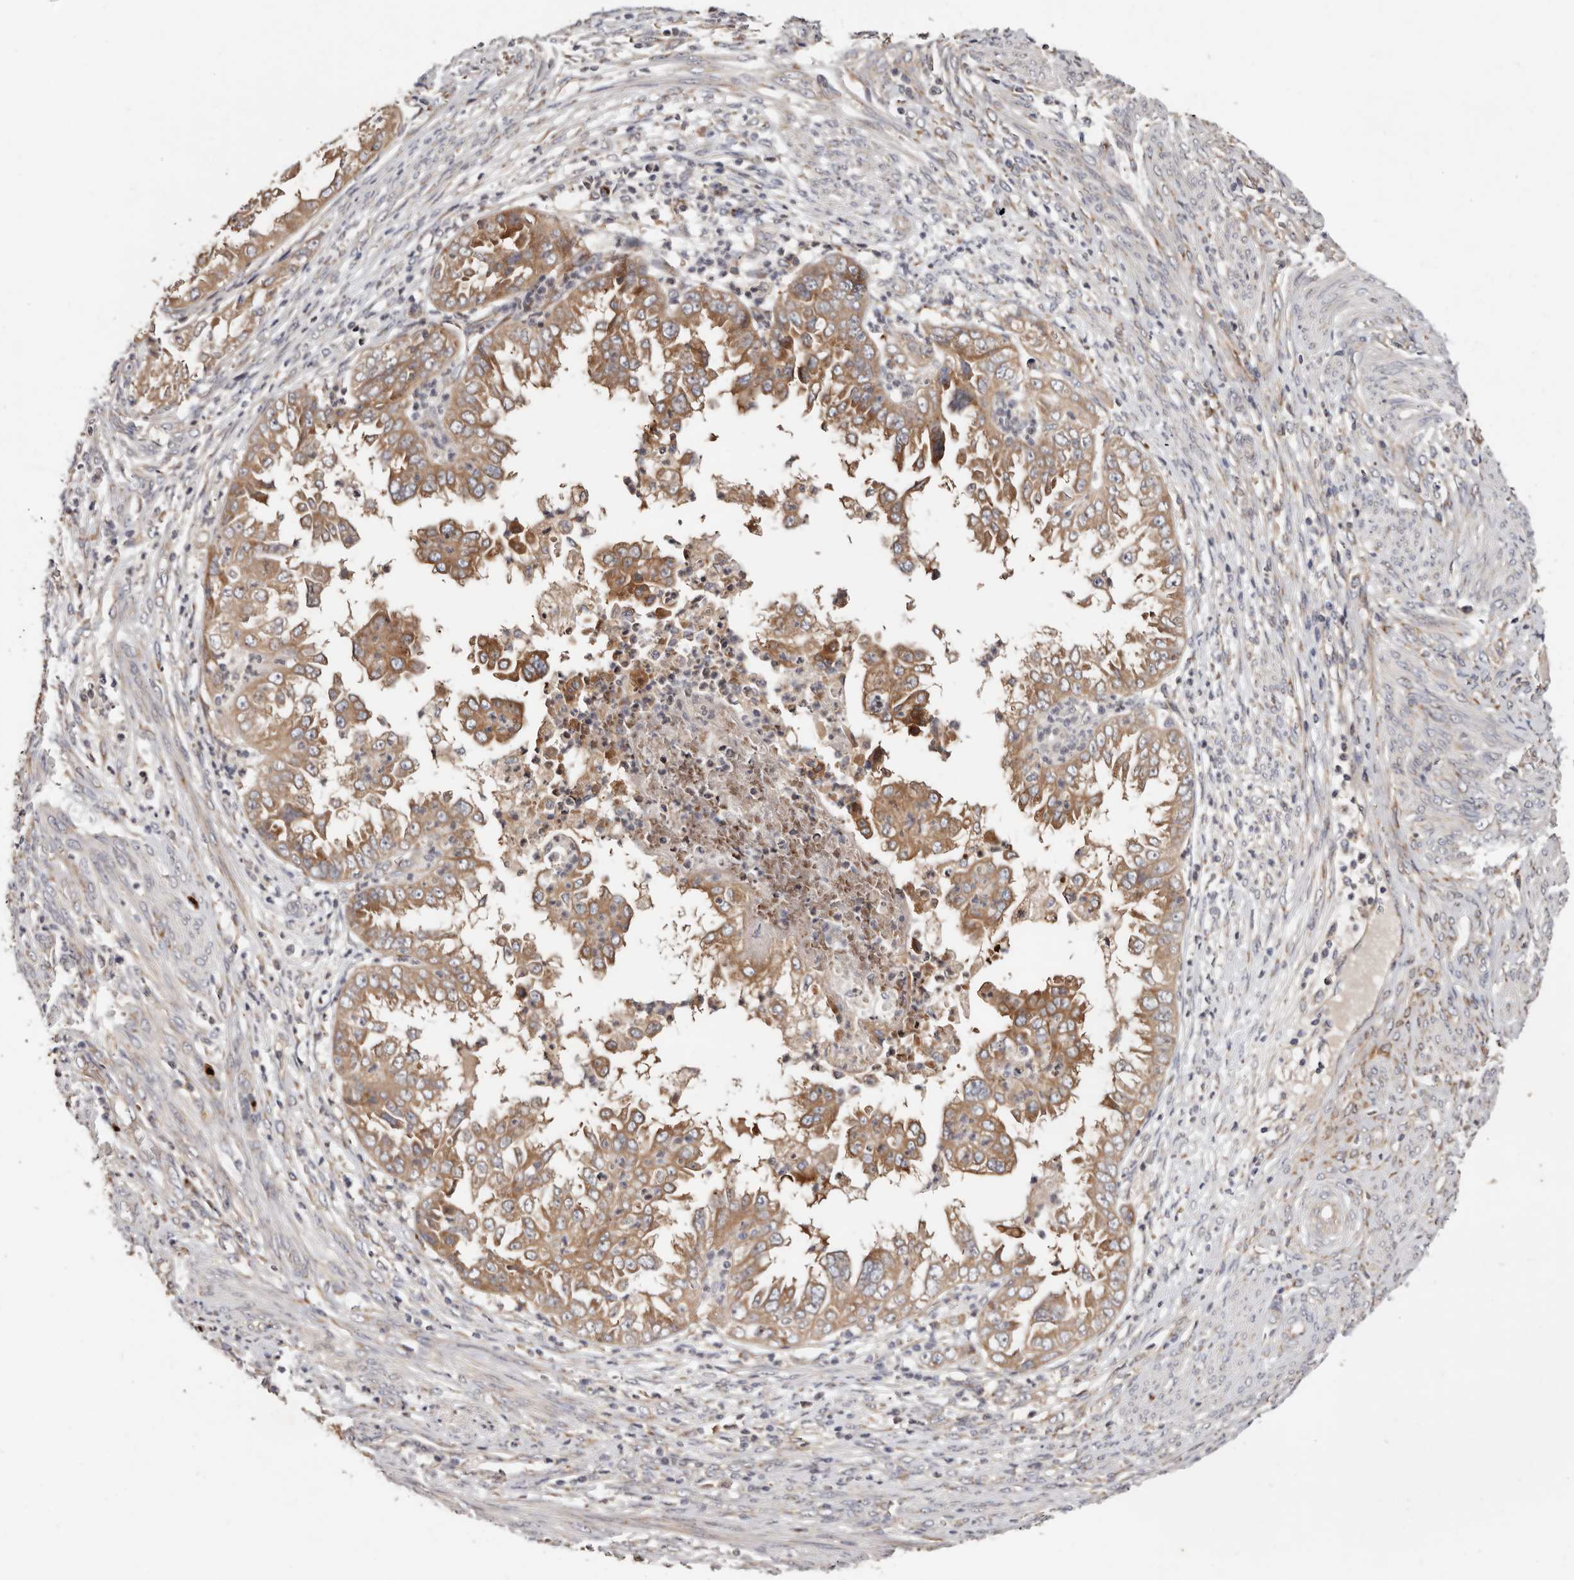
{"staining": {"intensity": "moderate", "quantity": ">75%", "location": "cytoplasmic/membranous"}, "tissue": "endometrial cancer", "cell_type": "Tumor cells", "image_type": "cancer", "snomed": [{"axis": "morphology", "description": "Adenocarcinoma, NOS"}, {"axis": "topography", "description": "Endometrium"}], "caption": "DAB (3,3'-diaminobenzidine) immunohistochemical staining of endometrial cancer (adenocarcinoma) exhibits moderate cytoplasmic/membranous protein positivity in about >75% of tumor cells. (Stains: DAB (3,3'-diaminobenzidine) in brown, nuclei in blue, Microscopy: brightfield microscopy at high magnification).", "gene": "DACT2", "patient": {"sex": "female", "age": 85}}